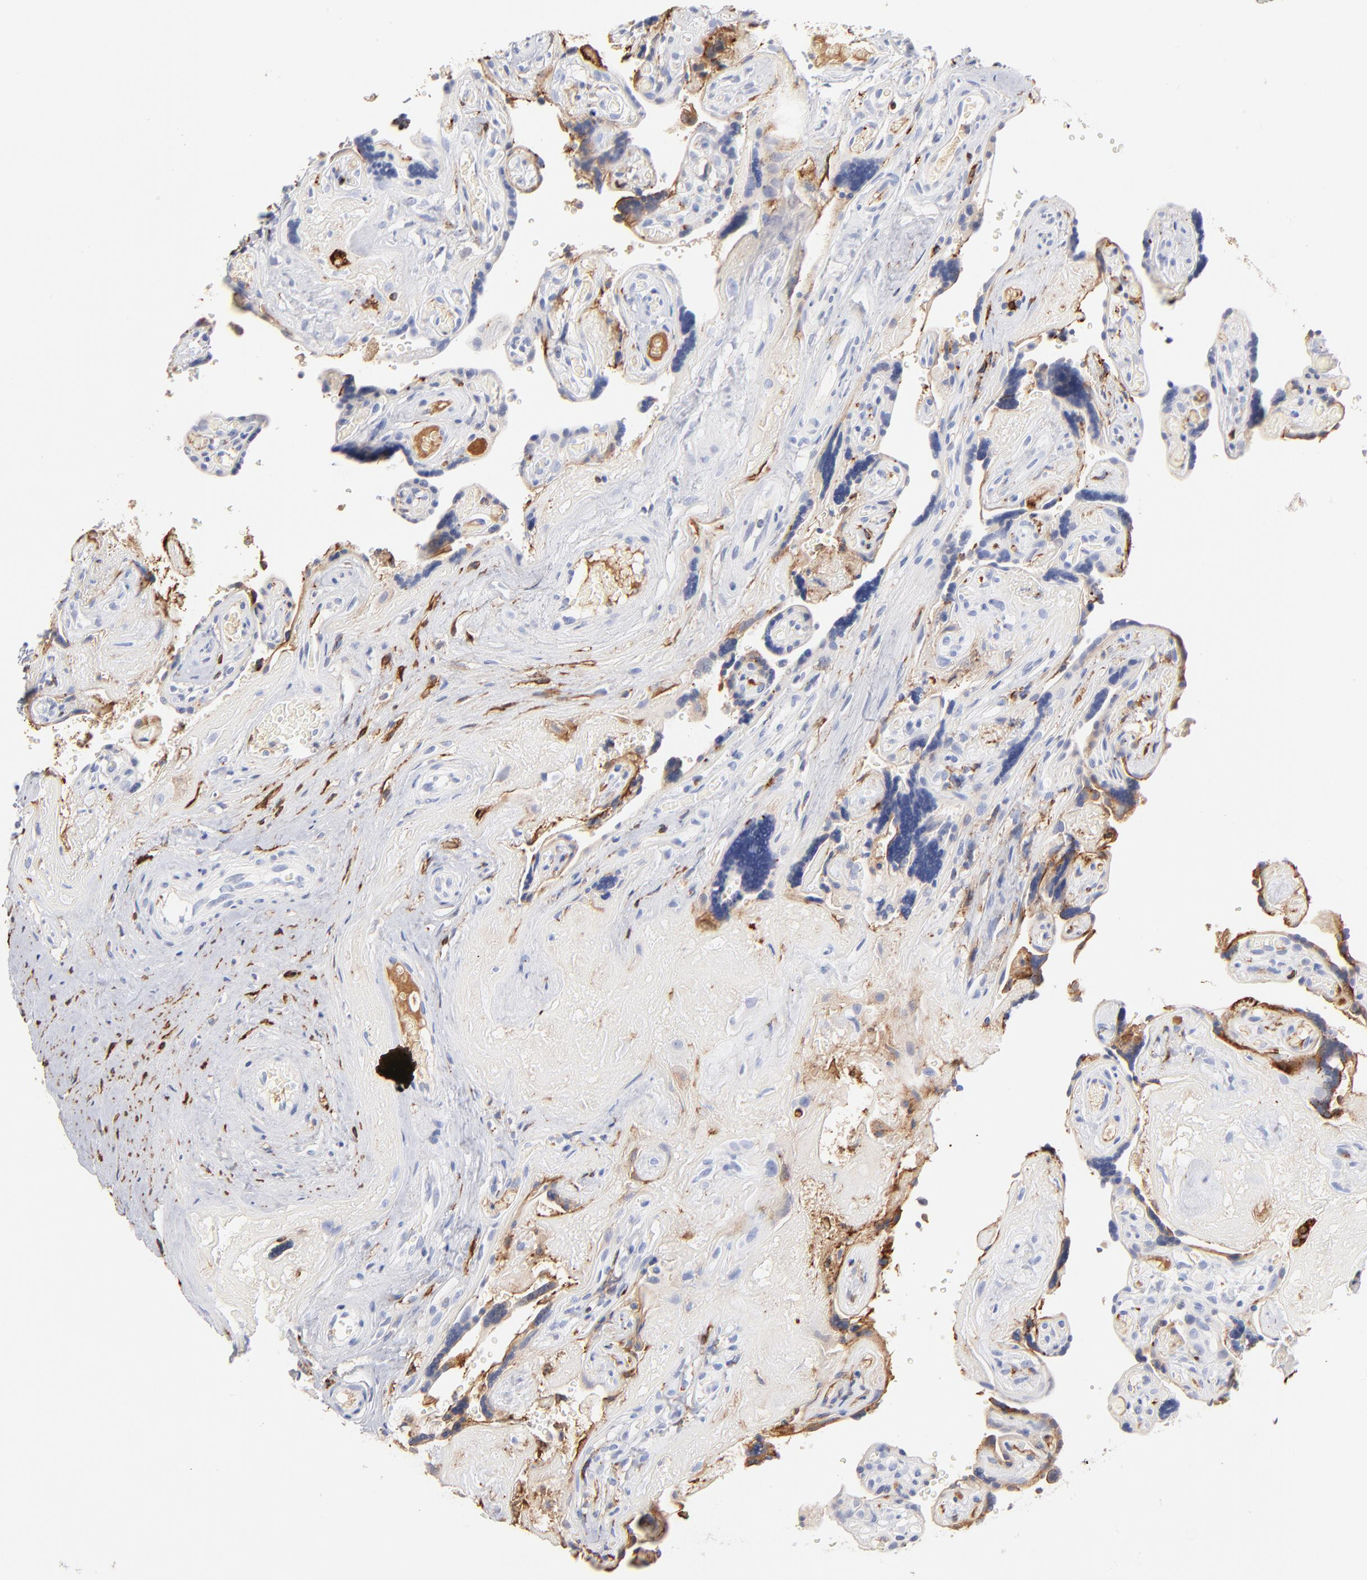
{"staining": {"intensity": "weak", "quantity": "<25%", "location": "cytoplasmic/membranous"}, "tissue": "placenta", "cell_type": "Trophoblastic cells", "image_type": "normal", "snomed": [{"axis": "morphology", "description": "Normal tissue, NOS"}, {"axis": "topography", "description": "Placenta"}], "caption": "There is no significant positivity in trophoblastic cells of placenta. (DAB (3,3'-diaminobenzidine) IHC with hematoxylin counter stain).", "gene": "APOH", "patient": {"sex": "female", "age": 30}}